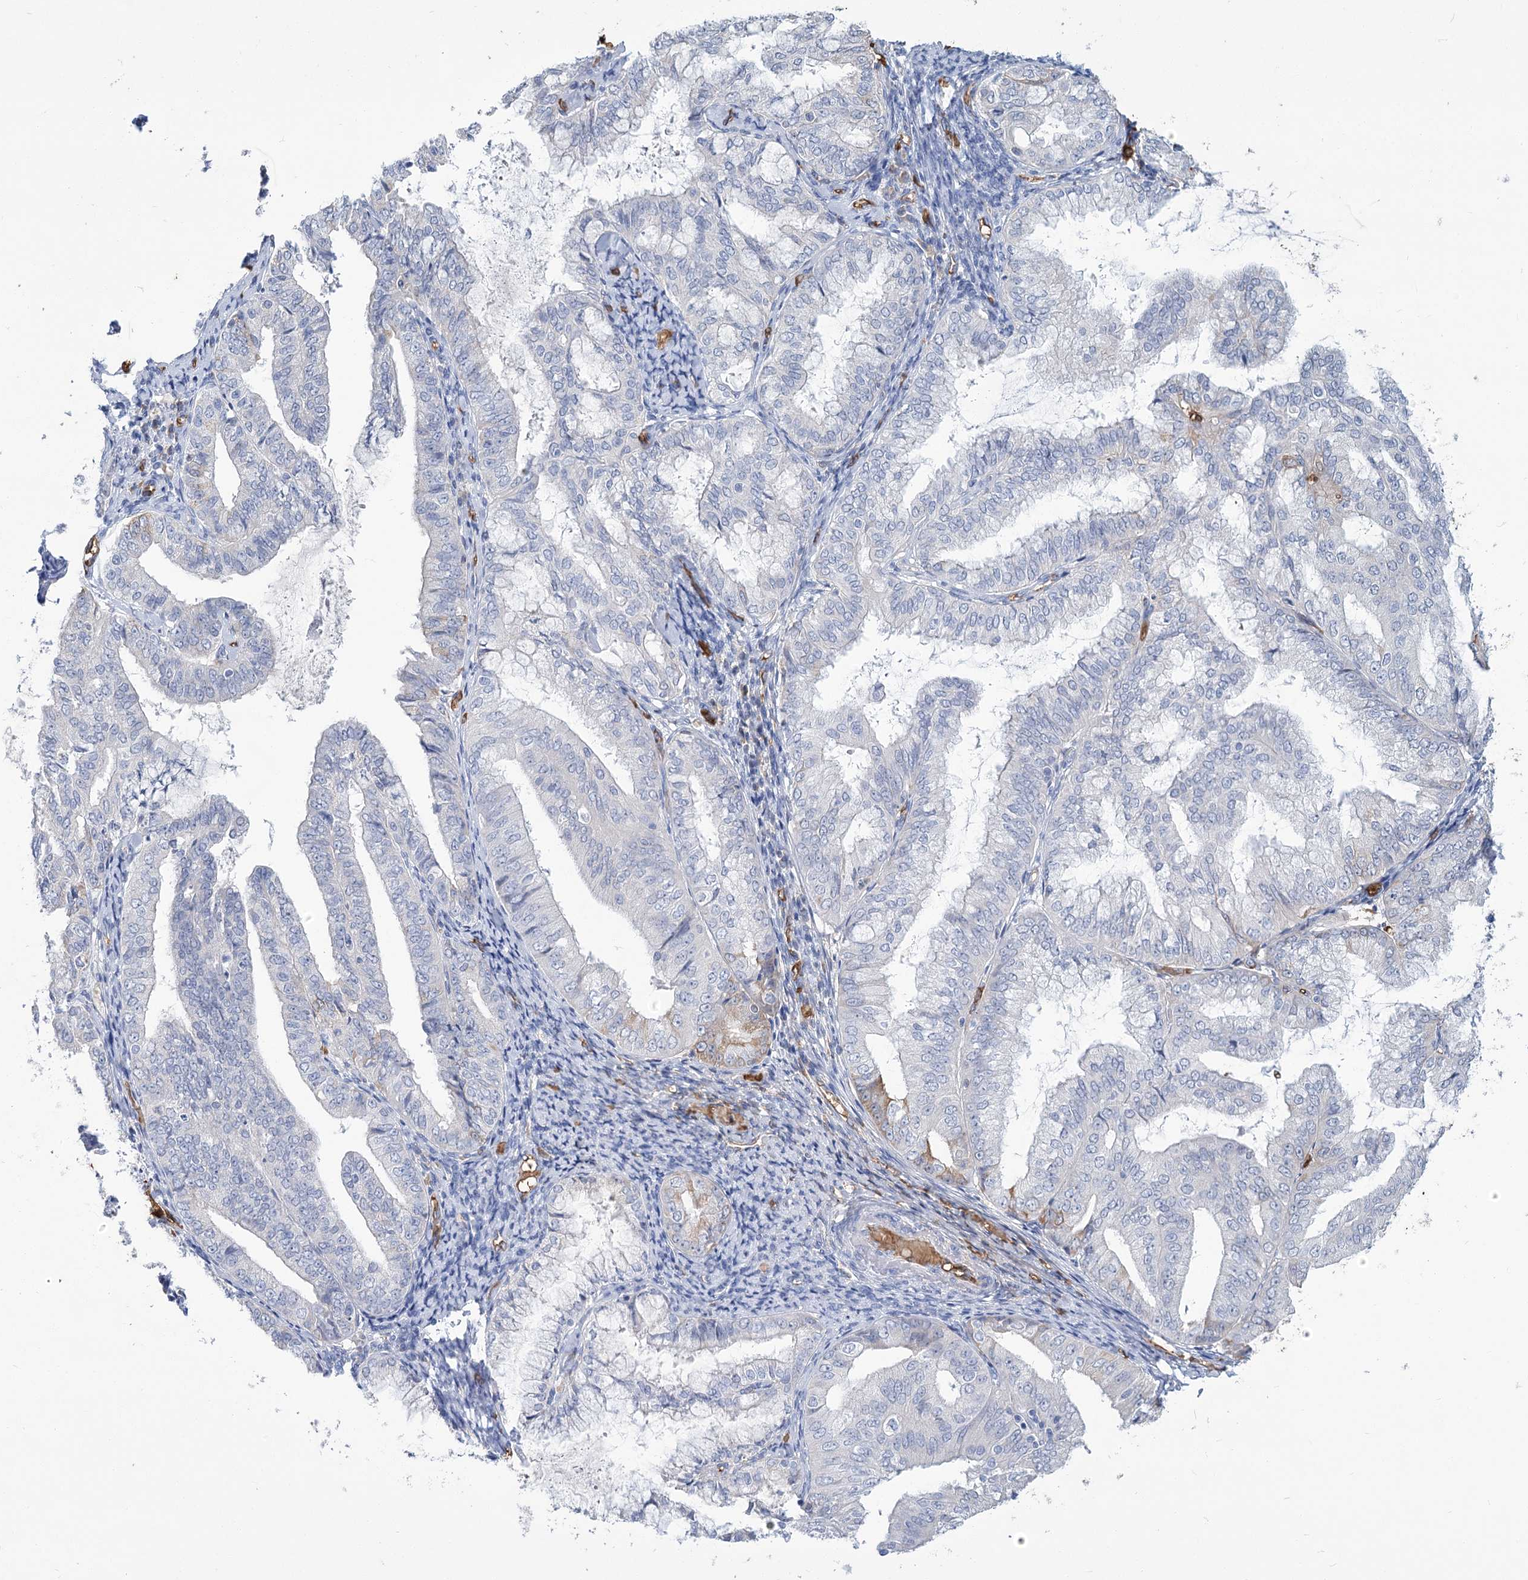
{"staining": {"intensity": "negative", "quantity": "none", "location": "none"}, "tissue": "endometrial cancer", "cell_type": "Tumor cells", "image_type": "cancer", "snomed": [{"axis": "morphology", "description": "Adenocarcinoma, NOS"}, {"axis": "topography", "description": "Endometrium"}], "caption": "There is no significant positivity in tumor cells of endometrial adenocarcinoma.", "gene": "HBA1", "patient": {"sex": "female", "age": 63}}